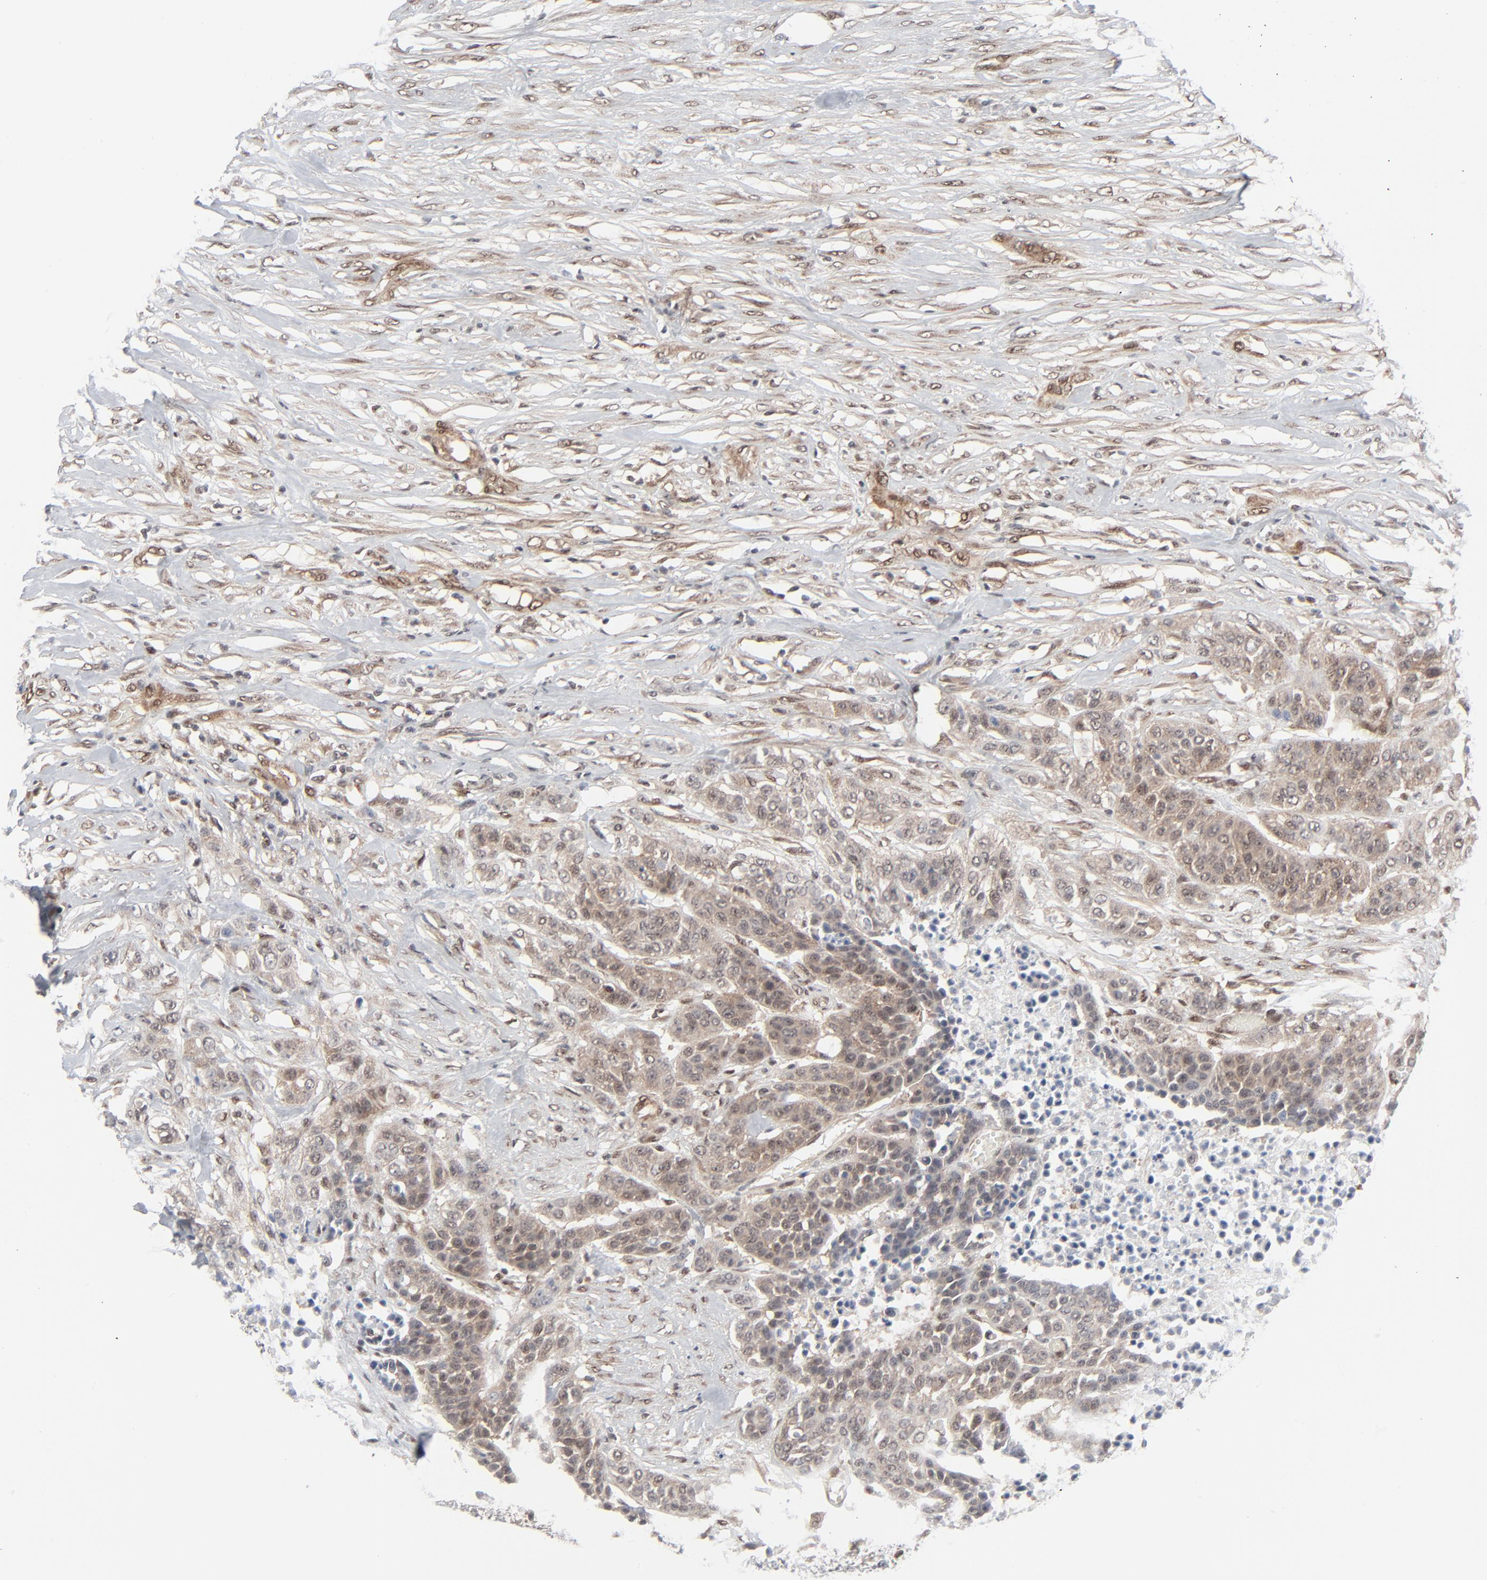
{"staining": {"intensity": "weak", "quantity": ">75%", "location": "cytoplasmic/membranous"}, "tissue": "urothelial cancer", "cell_type": "Tumor cells", "image_type": "cancer", "snomed": [{"axis": "morphology", "description": "Urothelial carcinoma, High grade"}, {"axis": "topography", "description": "Urinary bladder"}], "caption": "Immunohistochemistry (IHC) staining of high-grade urothelial carcinoma, which displays low levels of weak cytoplasmic/membranous expression in about >75% of tumor cells indicating weak cytoplasmic/membranous protein expression. The staining was performed using DAB (brown) for protein detection and nuclei were counterstained in hematoxylin (blue).", "gene": "AKT1", "patient": {"sex": "male", "age": 74}}